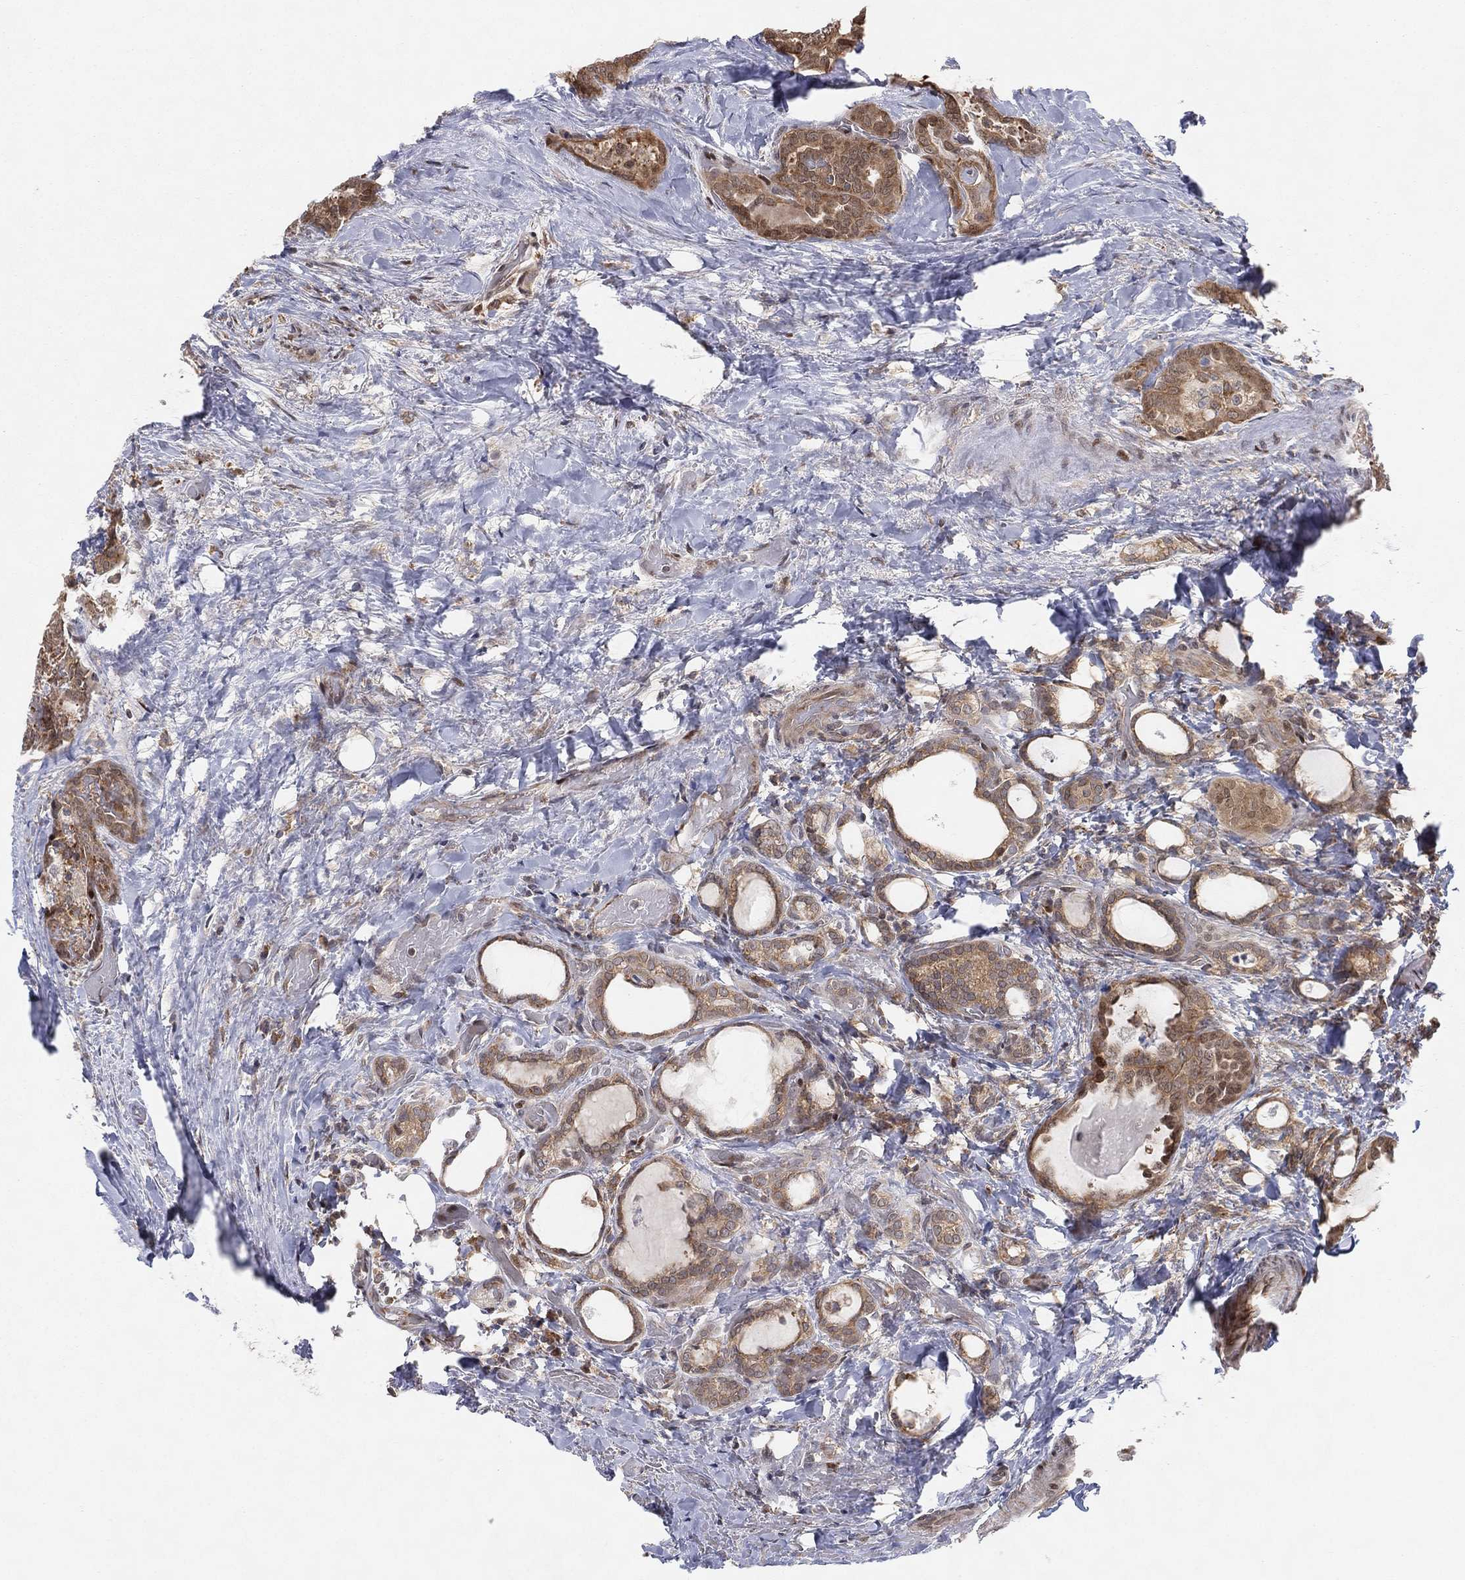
{"staining": {"intensity": "moderate", "quantity": "25%-75%", "location": "cytoplasmic/membranous"}, "tissue": "thyroid cancer", "cell_type": "Tumor cells", "image_type": "cancer", "snomed": [{"axis": "morphology", "description": "Papillary adenocarcinoma, NOS"}, {"axis": "topography", "description": "Thyroid gland"}], "caption": "Thyroid papillary adenocarcinoma was stained to show a protein in brown. There is medium levels of moderate cytoplasmic/membranous expression in approximately 25%-75% of tumor cells.", "gene": "TMTC4", "patient": {"sex": "female", "age": 39}}